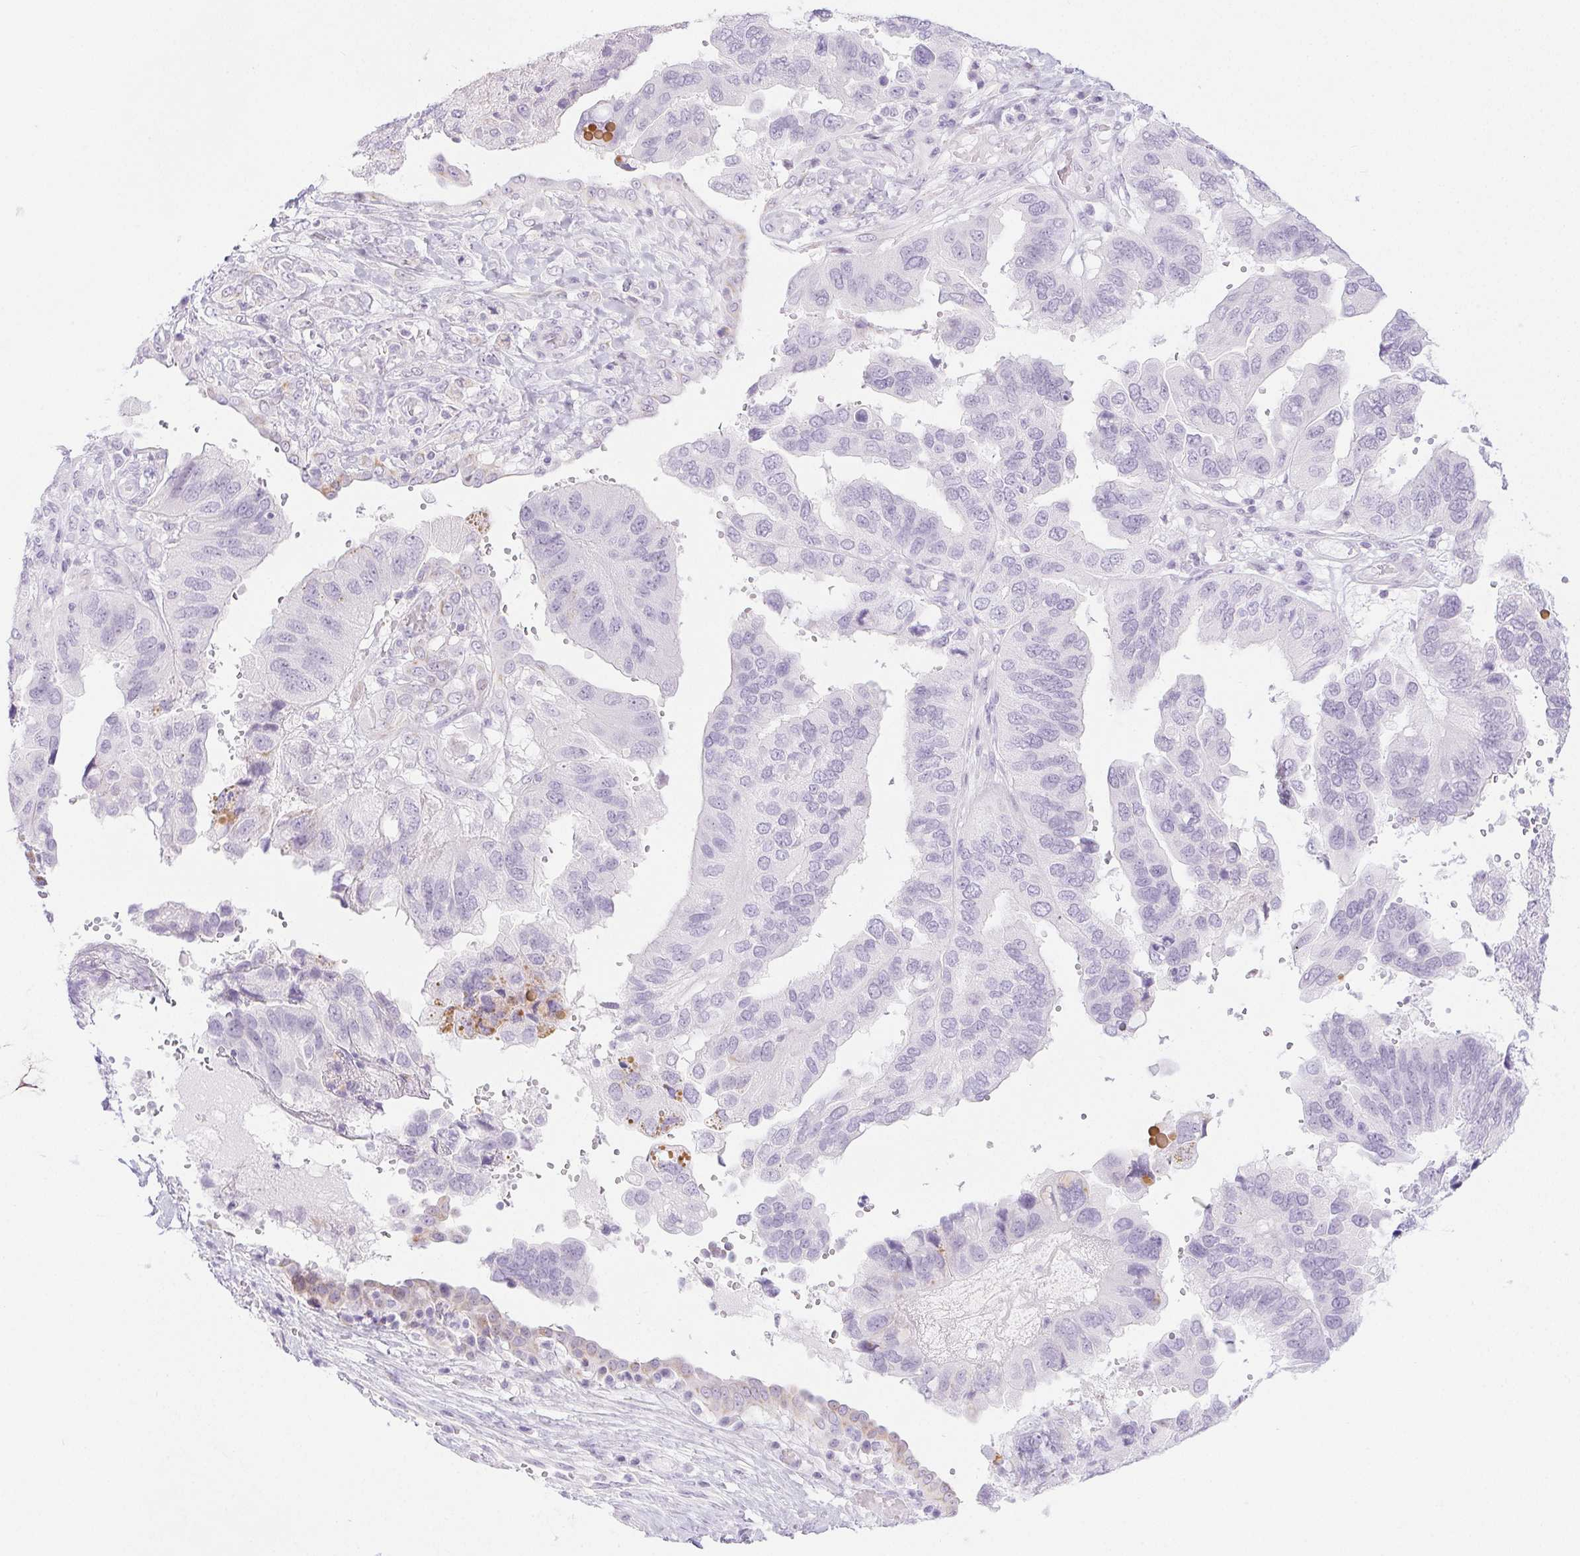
{"staining": {"intensity": "negative", "quantity": "none", "location": "none"}, "tissue": "ovarian cancer", "cell_type": "Tumor cells", "image_type": "cancer", "snomed": [{"axis": "morphology", "description": "Cystadenocarcinoma, serous, NOS"}, {"axis": "topography", "description": "Ovary"}], "caption": "The IHC histopathology image has no significant expression in tumor cells of ovarian cancer tissue. (DAB (3,3'-diaminobenzidine) immunohistochemistry (IHC) with hematoxylin counter stain).", "gene": "PI3", "patient": {"sex": "female", "age": 79}}